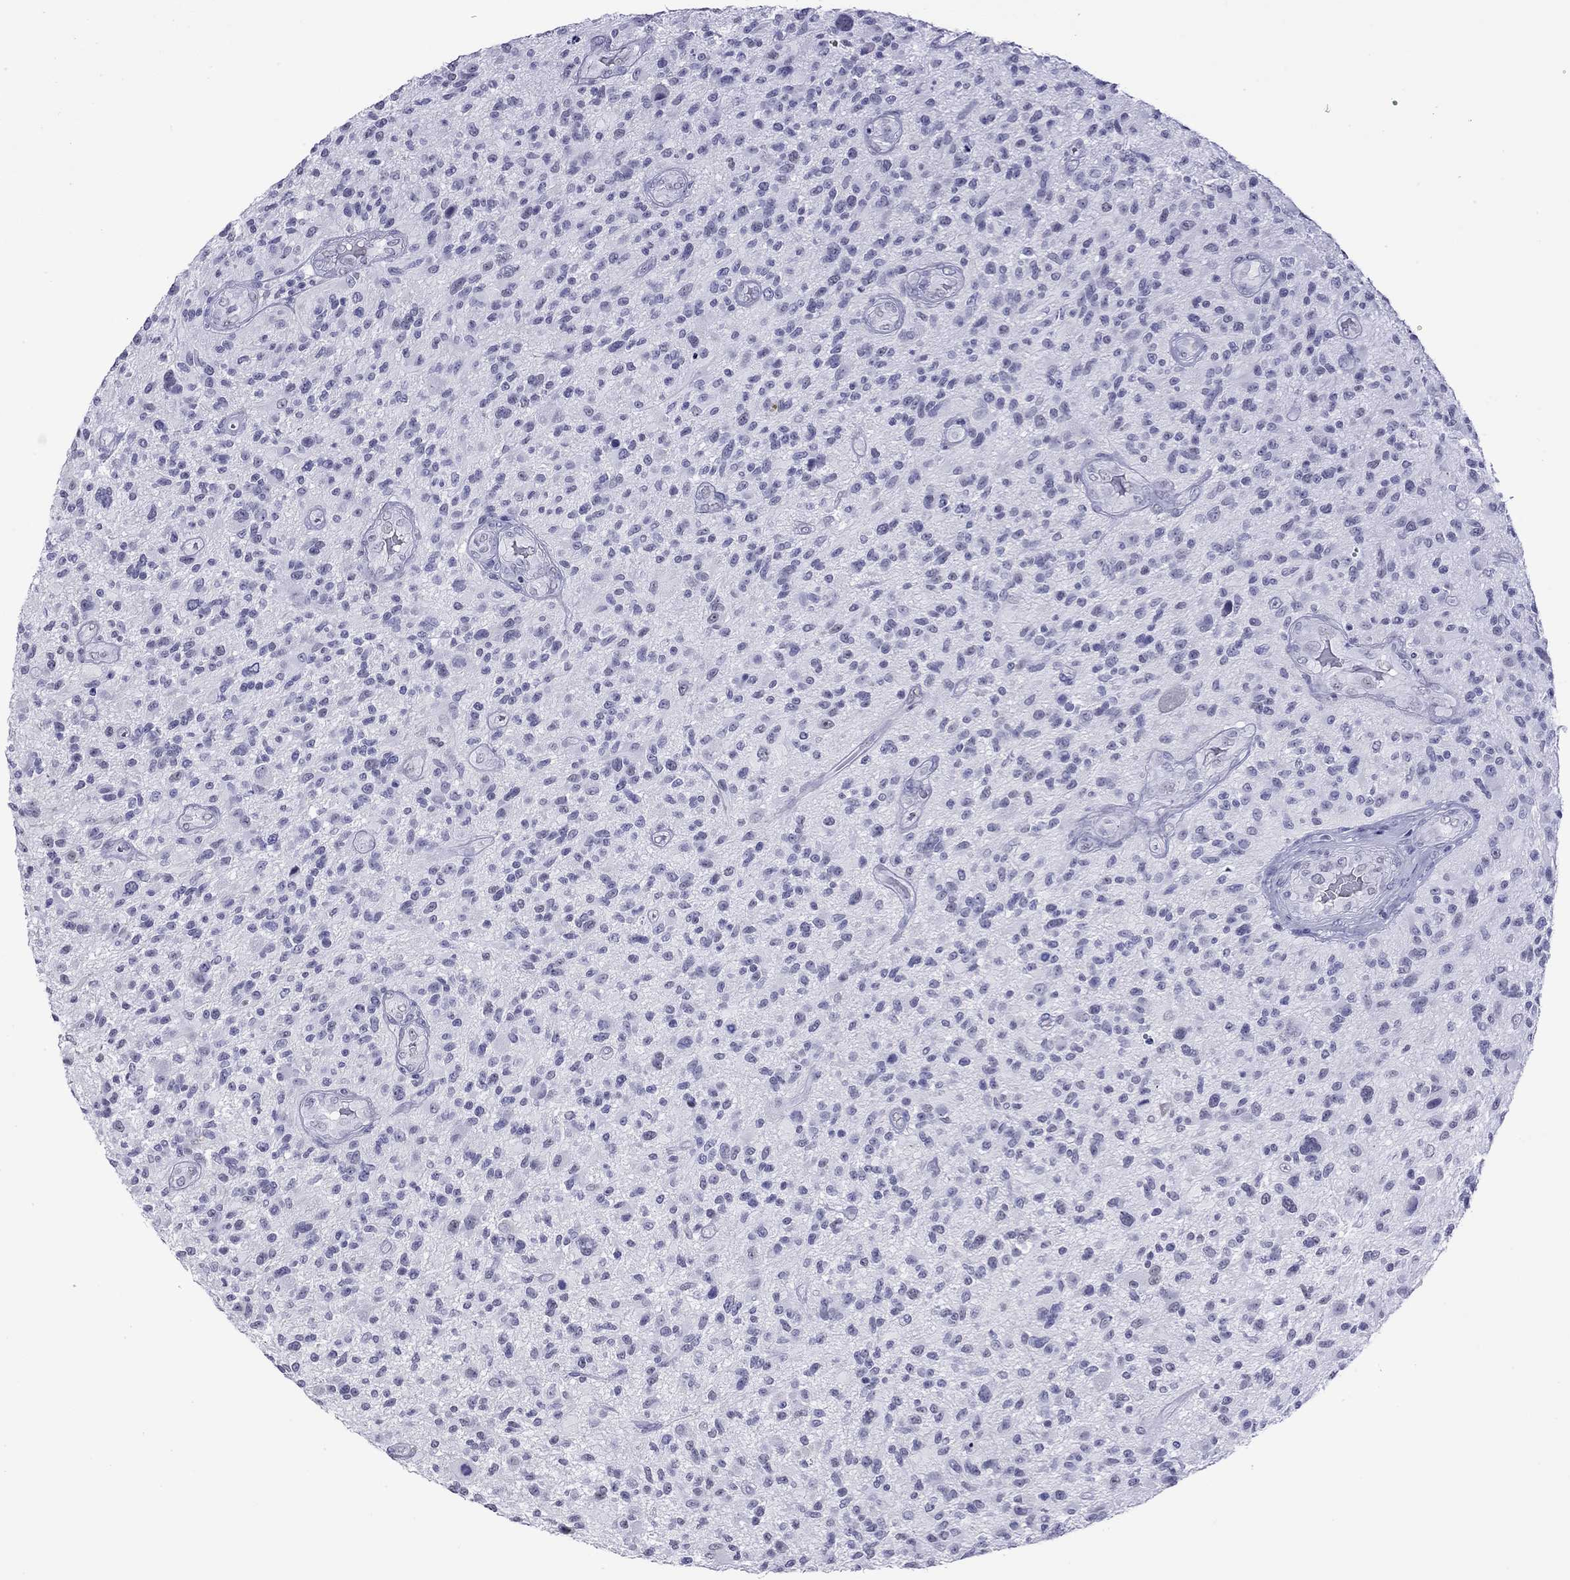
{"staining": {"intensity": "negative", "quantity": "none", "location": "none"}, "tissue": "glioma", "cell_type": "Tumor cells", "image_type": "cancer", "snomed": [{"axis": "morphology", "description": "Glioma, malignant, High grade"}, {"axis": "topography", "description": "Brain"}], "caption": "This image is of glioma stained with immunohistochemistry to label a protein in brown with the nuclei are counter-stained blue. There is no staining in tumor cells.", "gene": "SLC30A8", "patient": {"sex": "male", "age": 47}}